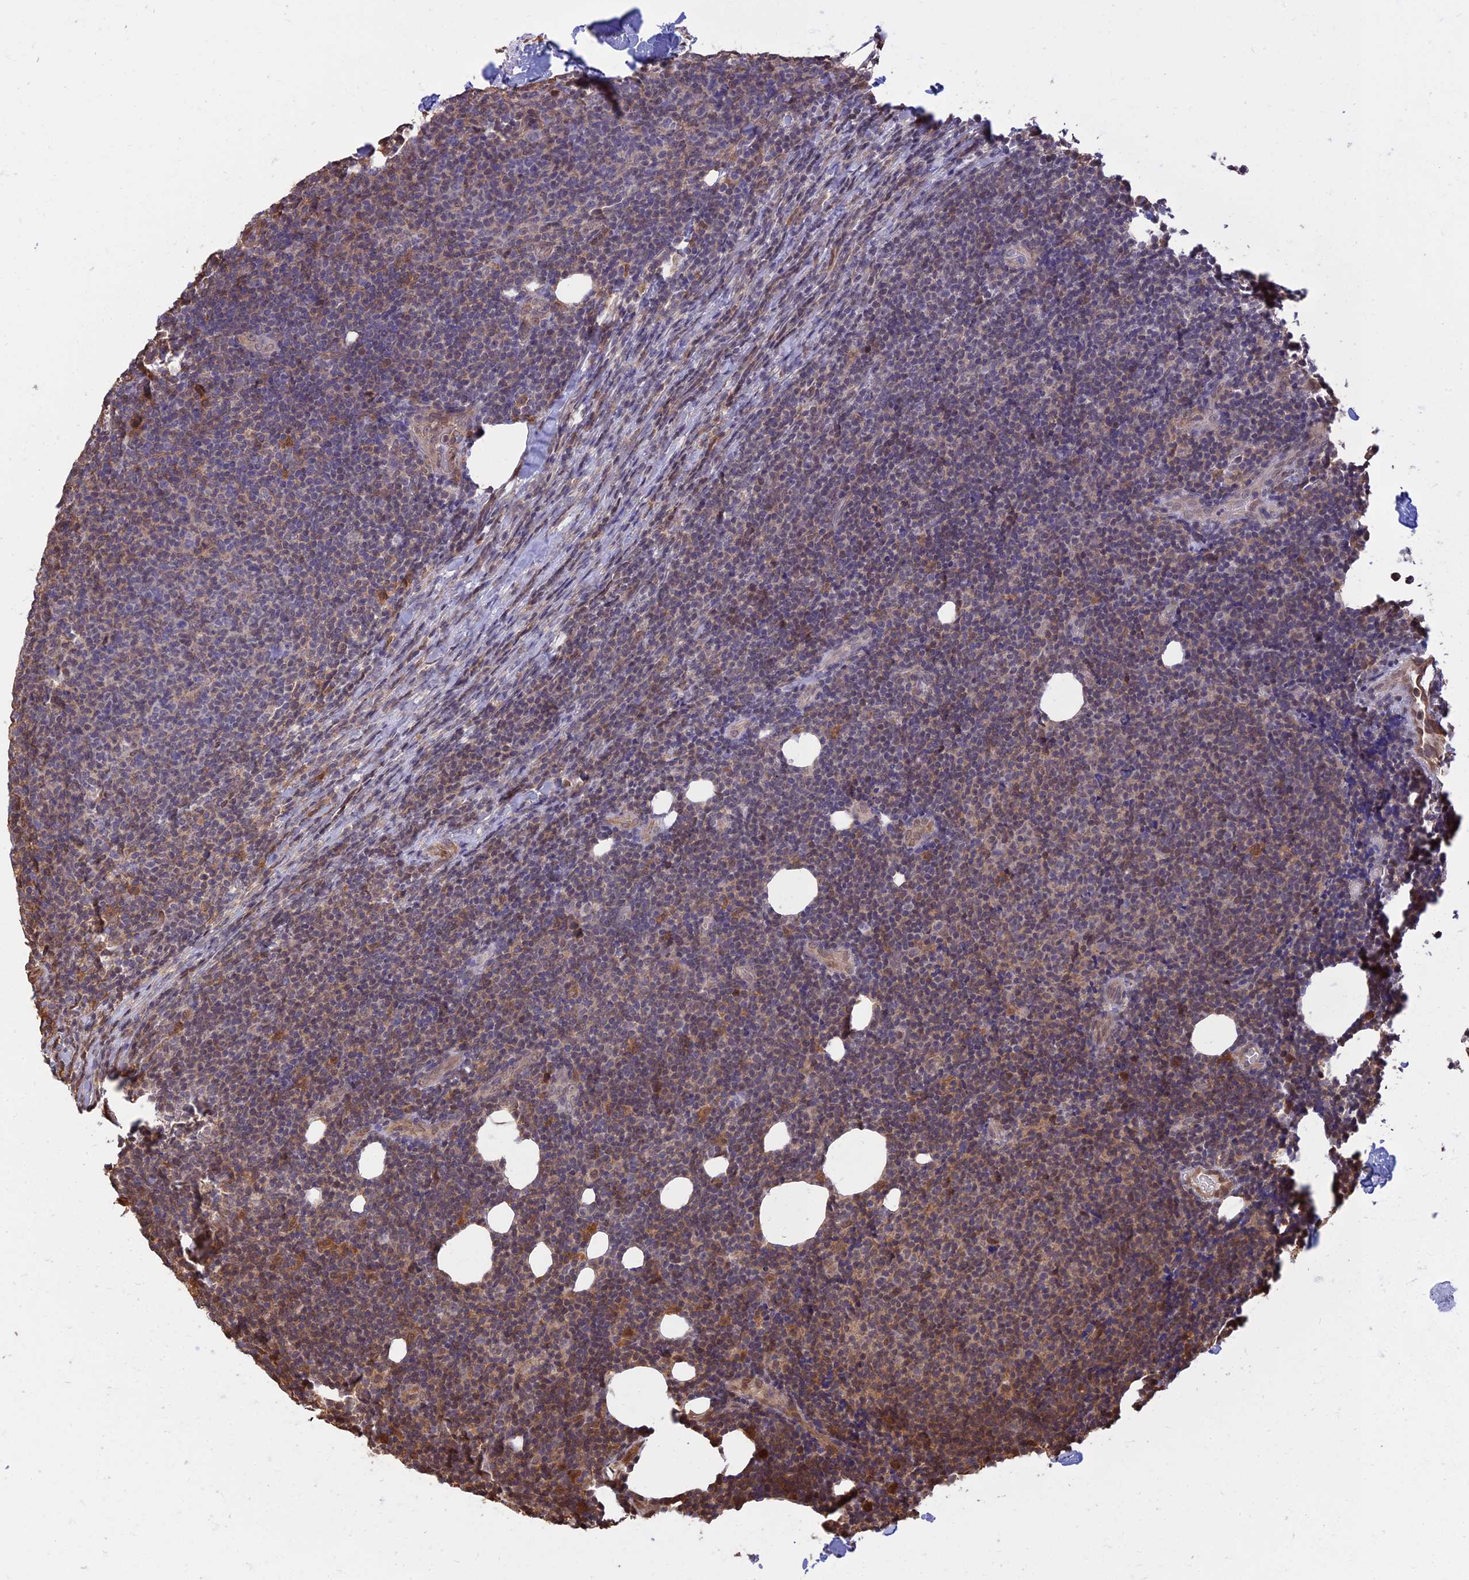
{"staining": {"intensity": "weak", "quantity": "<25%", "location": "cytoplasmic/membranous"}, "tissue": "lymphoma", "cell_type": "Tumor cells", "image_type": "cancer", "snomed": [{"axis": "morphology", "description": "Malignant lymphoma, non-Hodgkin's type, Low grade"}, {"axis": "topography", "description": "Lymph node"}], "caption": "Photomicrograph shows no protein positivity in tumor cells of lymphoma tissue.", "gene": "LRRN3", "patient": {"sex": "male", "age": 66}}